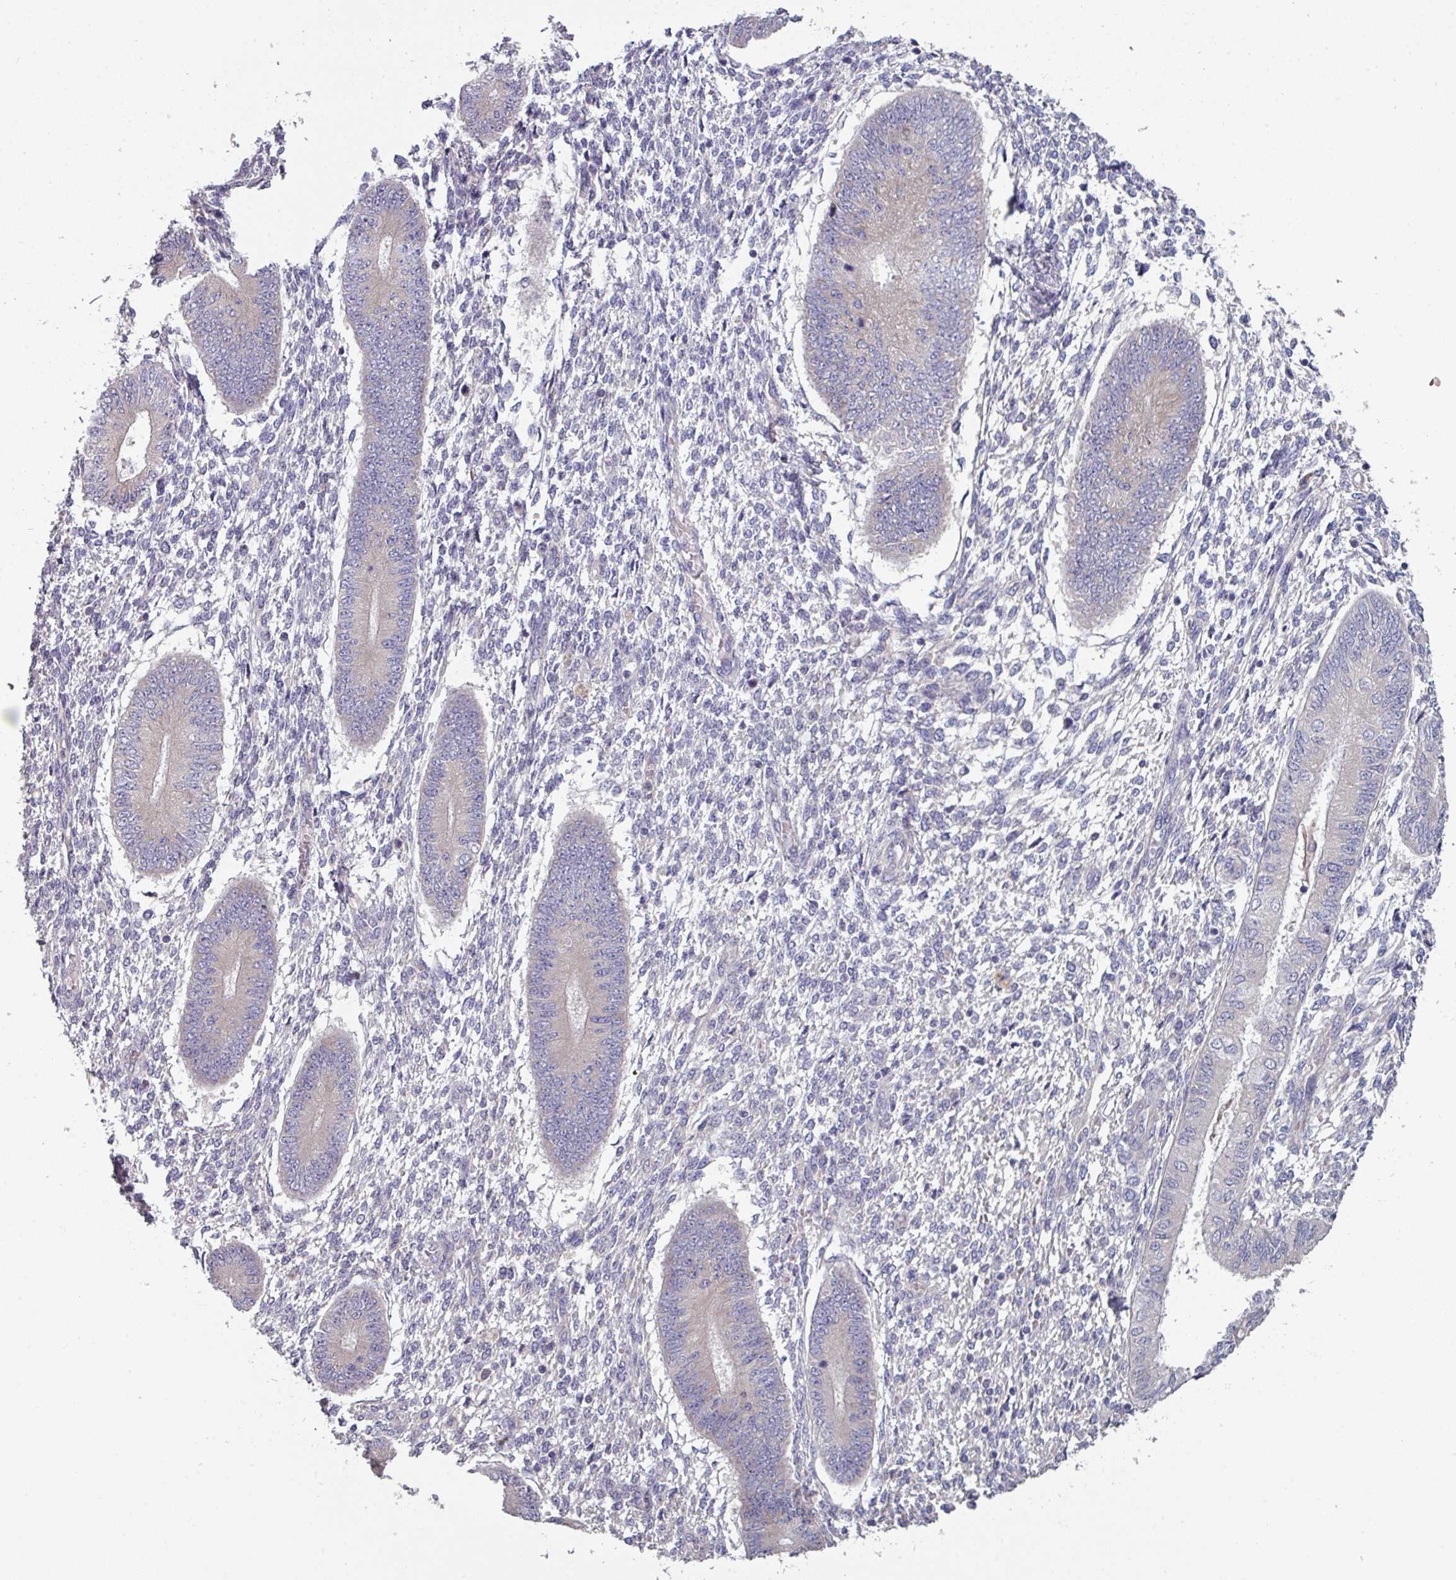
{"staining": {"intensity": "negative", "quantity": "none", "location": "none"}, "tissue": "endometrium", "cell_type": "Cells in endometrial stroma", "image_type": "normal", "snomed": [{"axis": "morphology", "description": "Normal tissue, NOS"}, {"axis": "topography", "description": "Endometrium"}], "caption": "Immunohistochemistry (IHC) of benign human endometrium displays no staining in cells in endometrial stroma. (Brightfield microscopy of DAB immunohistochemistry (IHC) at high magnification).", "gene": "PRAMEF7", "patient": {"sex": "female", "age": 49}}